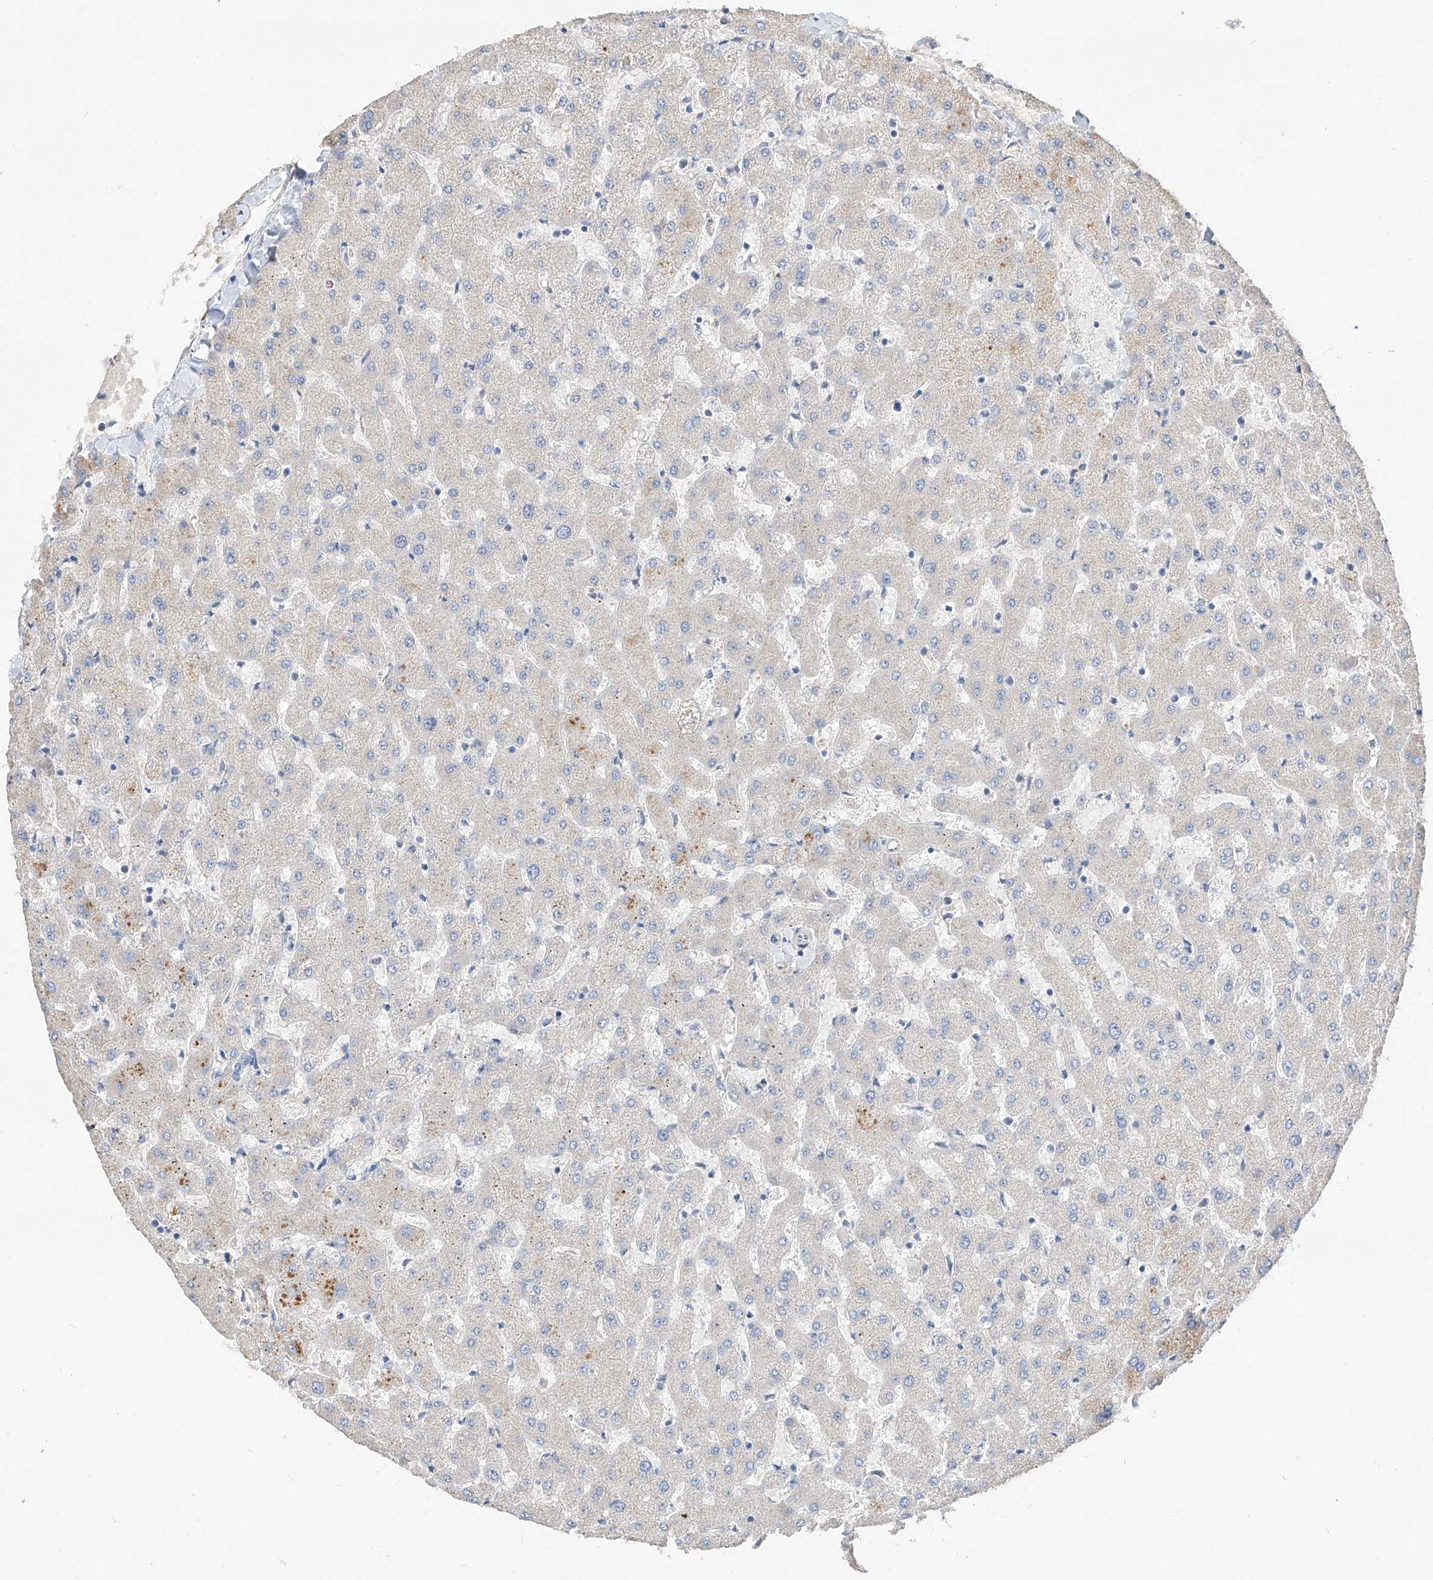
{"staining": {"intensity": "negative", "quantity": "none", "location": "none"}, "tissue": "liver", "cell_type": "Cholangiocytes", "image_type": "normal", "snomed": [{"axis": "morphology", "description": "Normal tissue, NOS"}, {"axis": "topography", "description": "Liver"}], "caption": "Liver stained for a protein using immunohistochemistry (IHC) demonstrates no expression cholangiocytes.", "gene": "DIRAS3", "patient": {"sex": "female", "age": 63}}